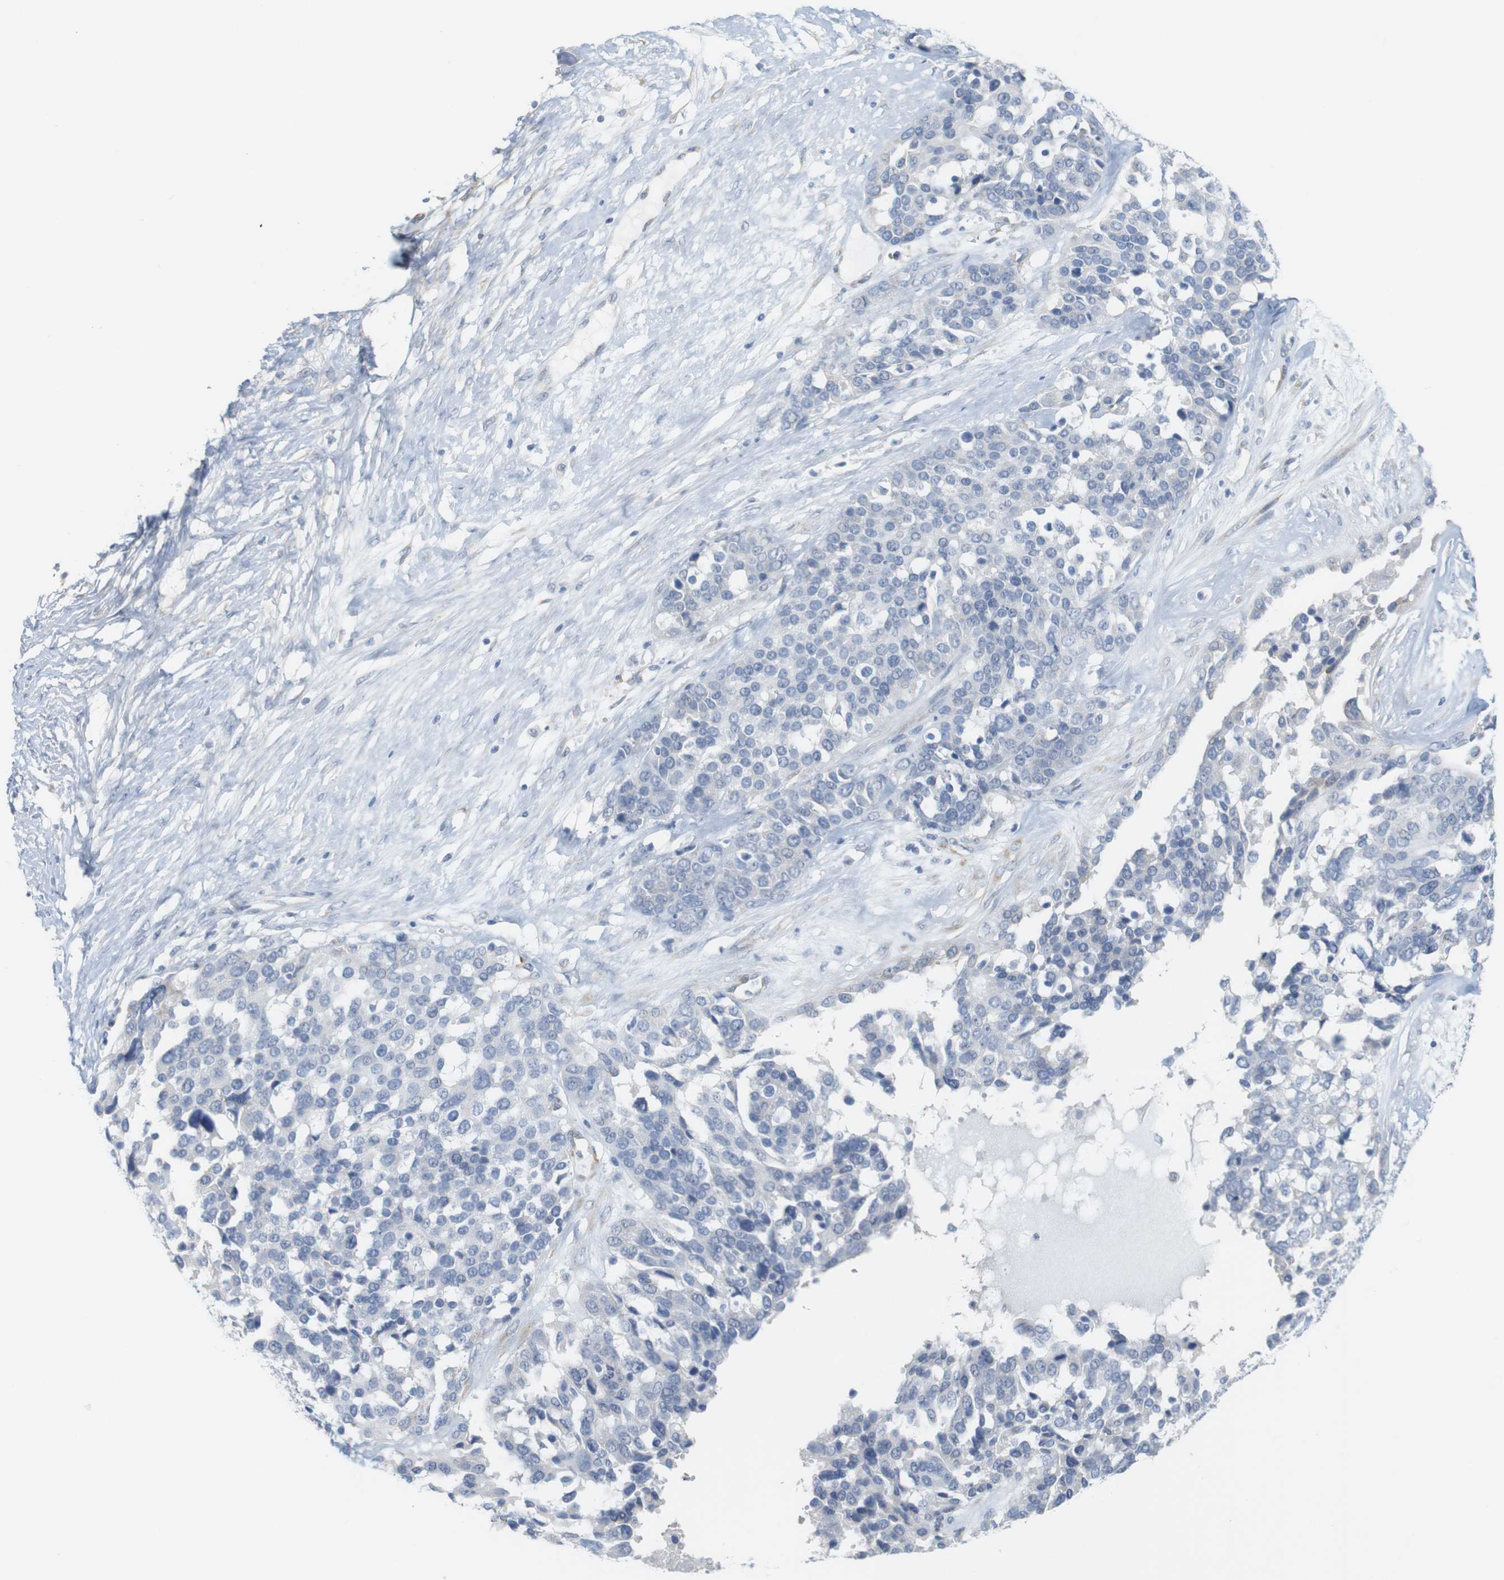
{"staining": {"intensity": "negative", "quantity": "none", "location": "none"}, "tissue": "ovarian cancer", "cell_type": "Tumor cells", "image_type": "cancer", "snomed": [{"axis": "morphology", "description": "Cystadenocarcinoma, serous, NOS"}, {"axis": "topography", "description": "Ovary"}], "caption": "This is an IHC histopathology image of ovarian cancer (serous cystadenocarcinoma). There is no expression in tumor cells.", "gene": "RGS9", "patient": {"sex": "female", "age": 44}}